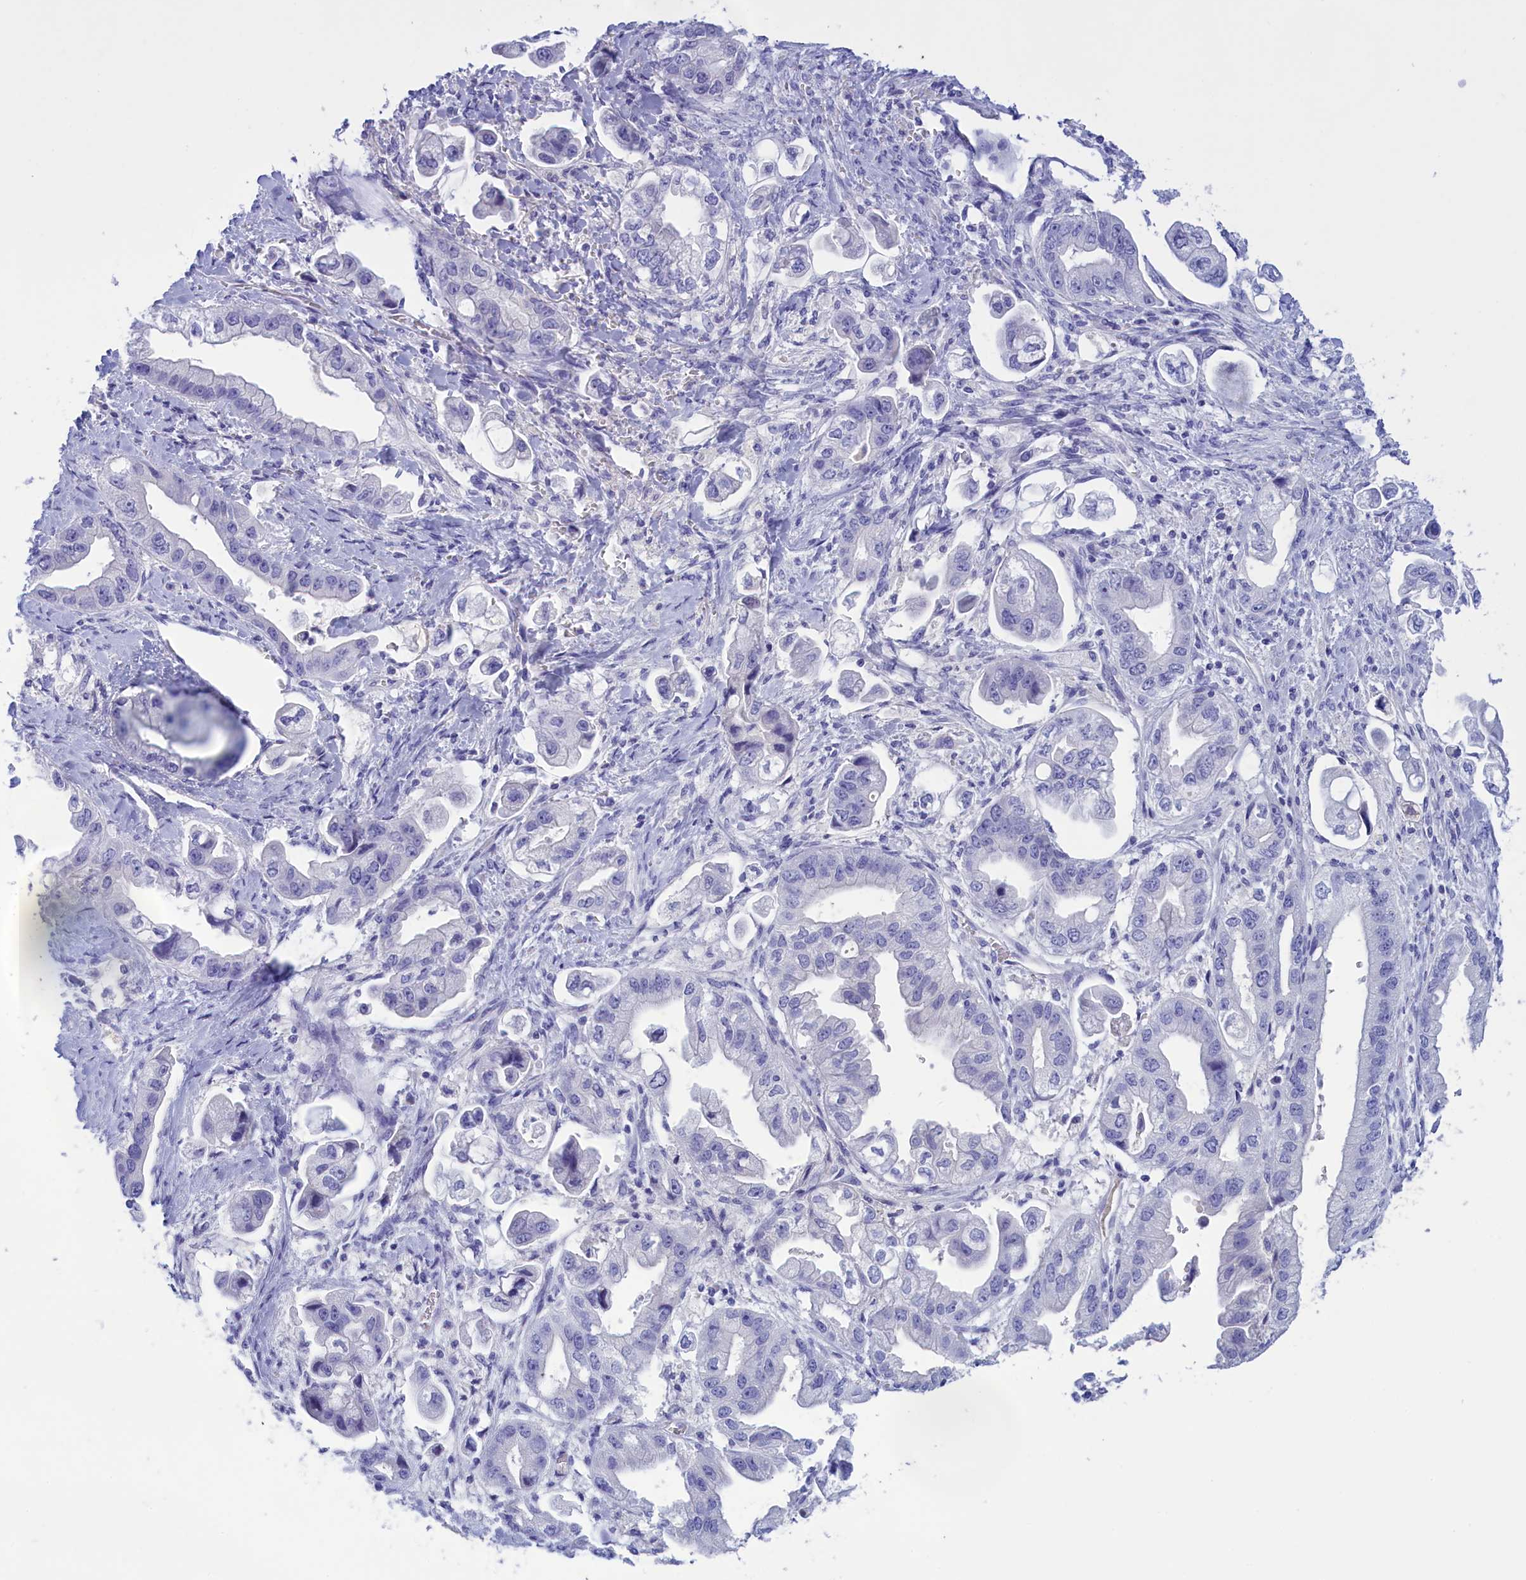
{"staining": {"intensity": "negative", "quantity": "none", "location": "none"}, "tissue": "stomach cancer", "cell_type": "Tumor cells", "image_type": "cancer", "snomed": [{"axis": "morphology", "description": "Adenocarcinoma, NOS"}, {"axis": "topography", "description": "Stomach"}], "caption": "A photomicrograph of human adenocarcinoma (stomach) is negative for staining in tumor cells.", "gene": "PROK2", "patient": {"sex": "male", "age": 62}}